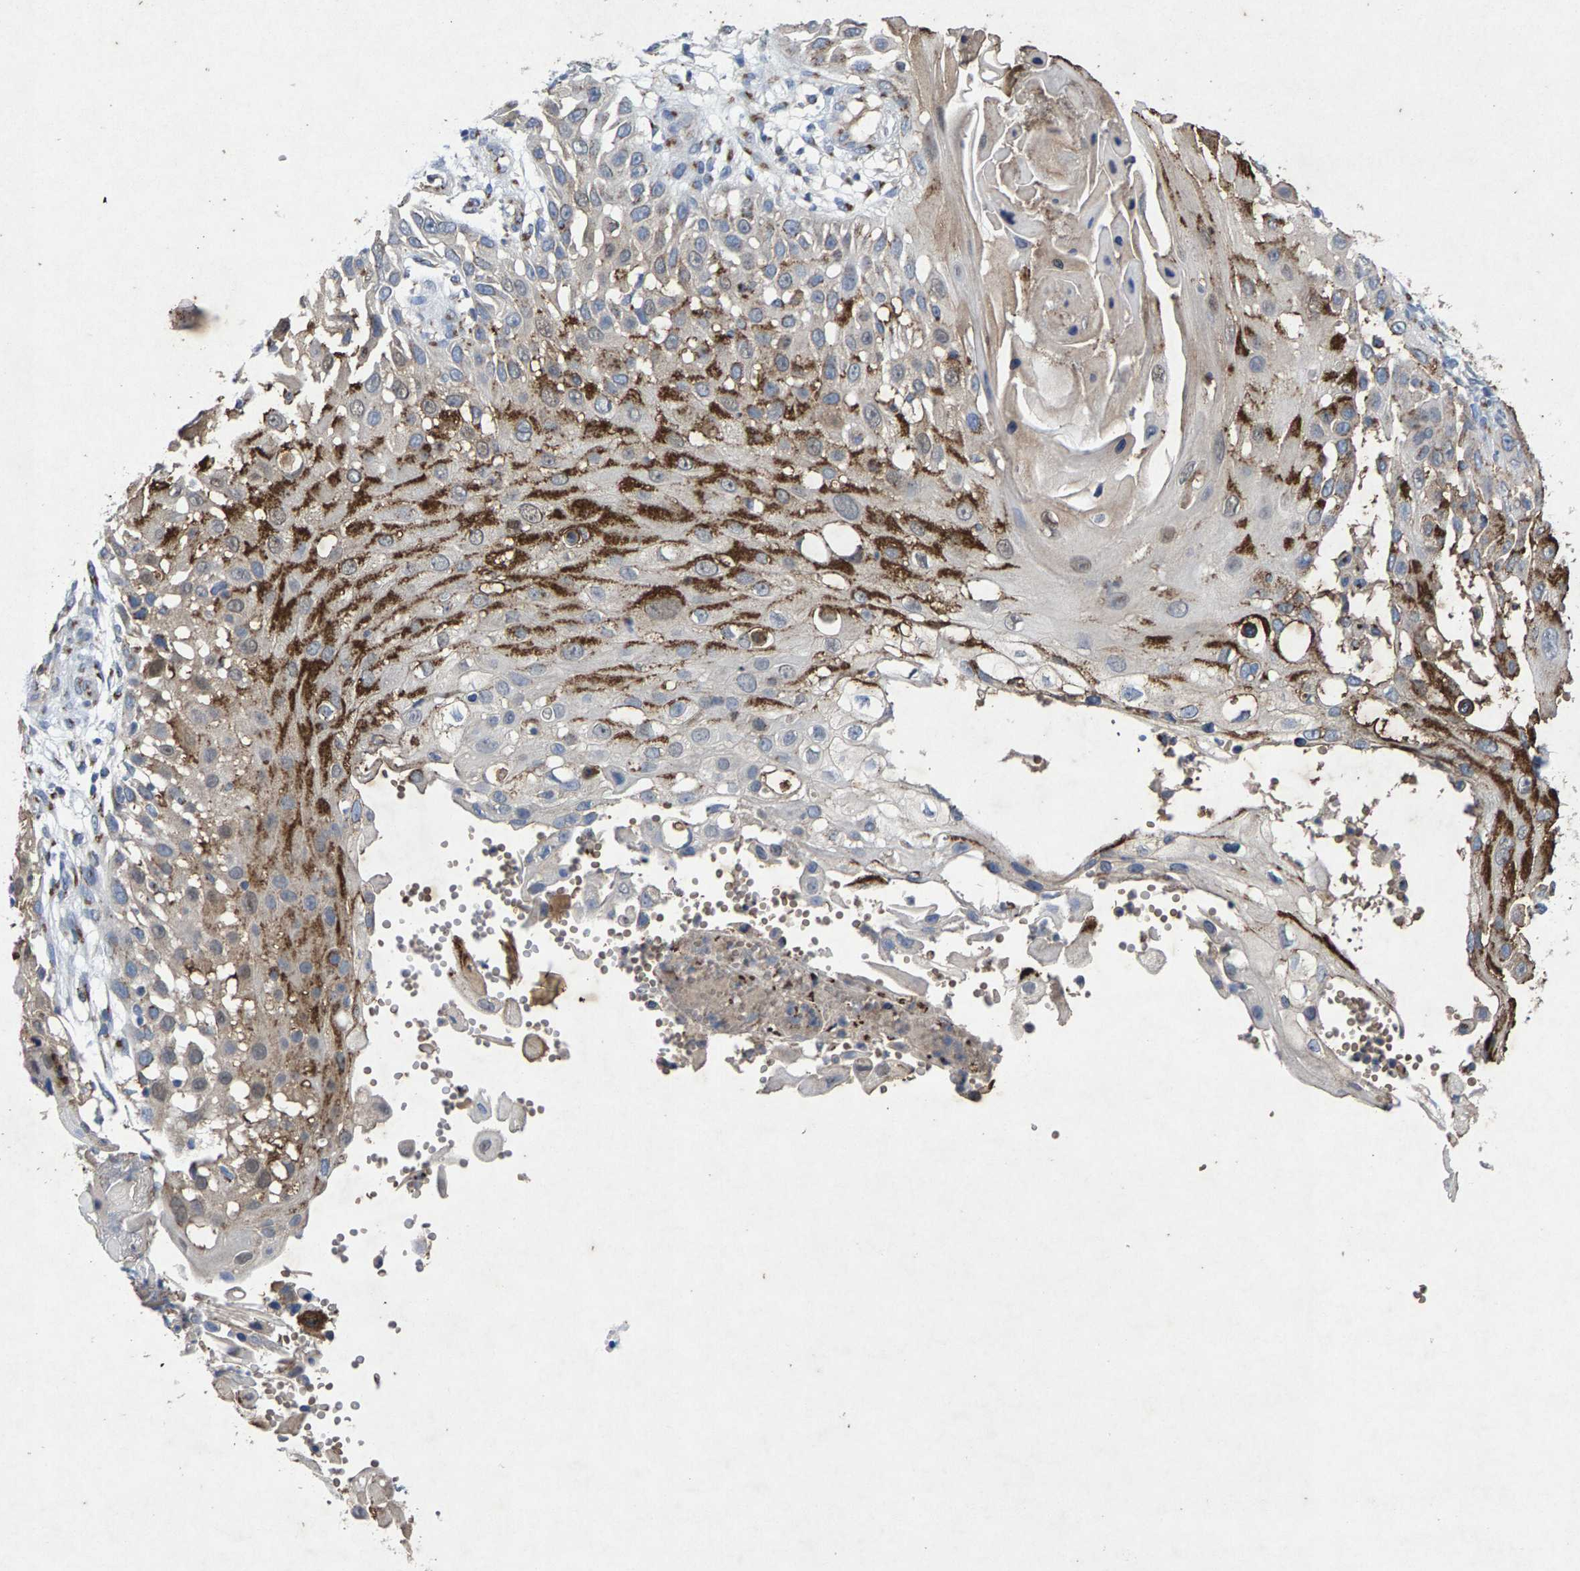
{"staining": {"intensity": "moderate", "quantity": ">75%", "location": "cytoplasmic/membranous"}, "tissue": "skin cancer", "cell_type": "Tumor cells", "image_type": "cancer", "snomed": [{"axis": "morphology", "description": "Squamous cell carcinoma, NOS"}, {"axis": "topography", "description": "Skin"}], "caption": "A high-resolution histopathology image shows IHC staining of skin squamous cell carcinoma, which exhibits moderate cytoplasmic/membranous staining in about >75% of tumor cells.", "gene": "MAN2A1", "patient": {"sex": "female", "age": 44}}